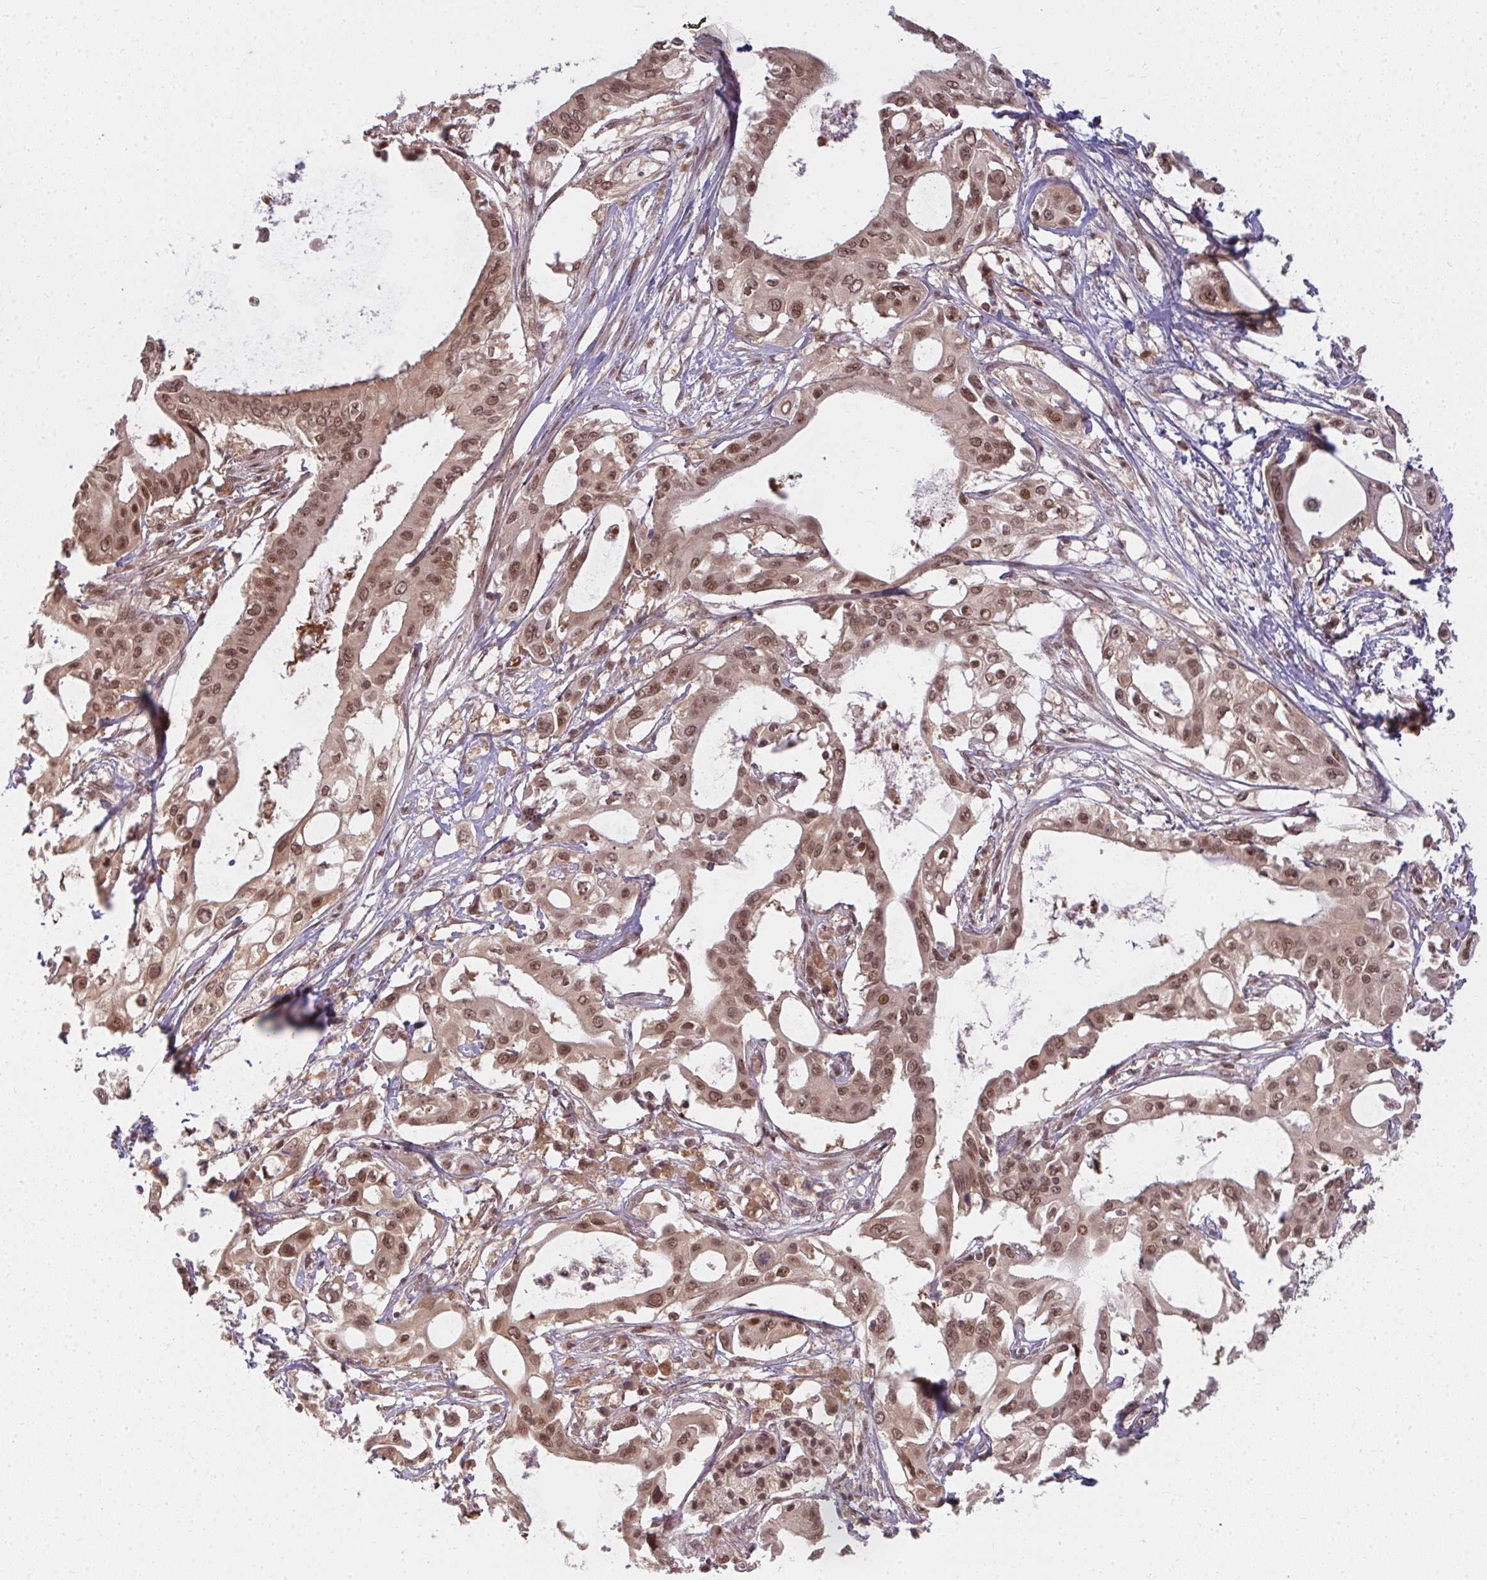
{"staining": {"intensity": "moderate", "quantity": ">75%", "location": "nuclear"}, "tissue": "pancreatic cancer", "cell_type": "Tumor cells", "image_type": "cancer", "snomed": [{"axis": "morphology", "description": "Adenocarcinoma, NOS"}, {"axis": "topography", "description": "Pancreas"}], "caption": "This is an image of IHC staining of pancreatic cancer, which shows moderate staining in the nuclear of tumor cells.", "gene": "GTF3C6", "patient": {"sex": "female", "age": 68}}